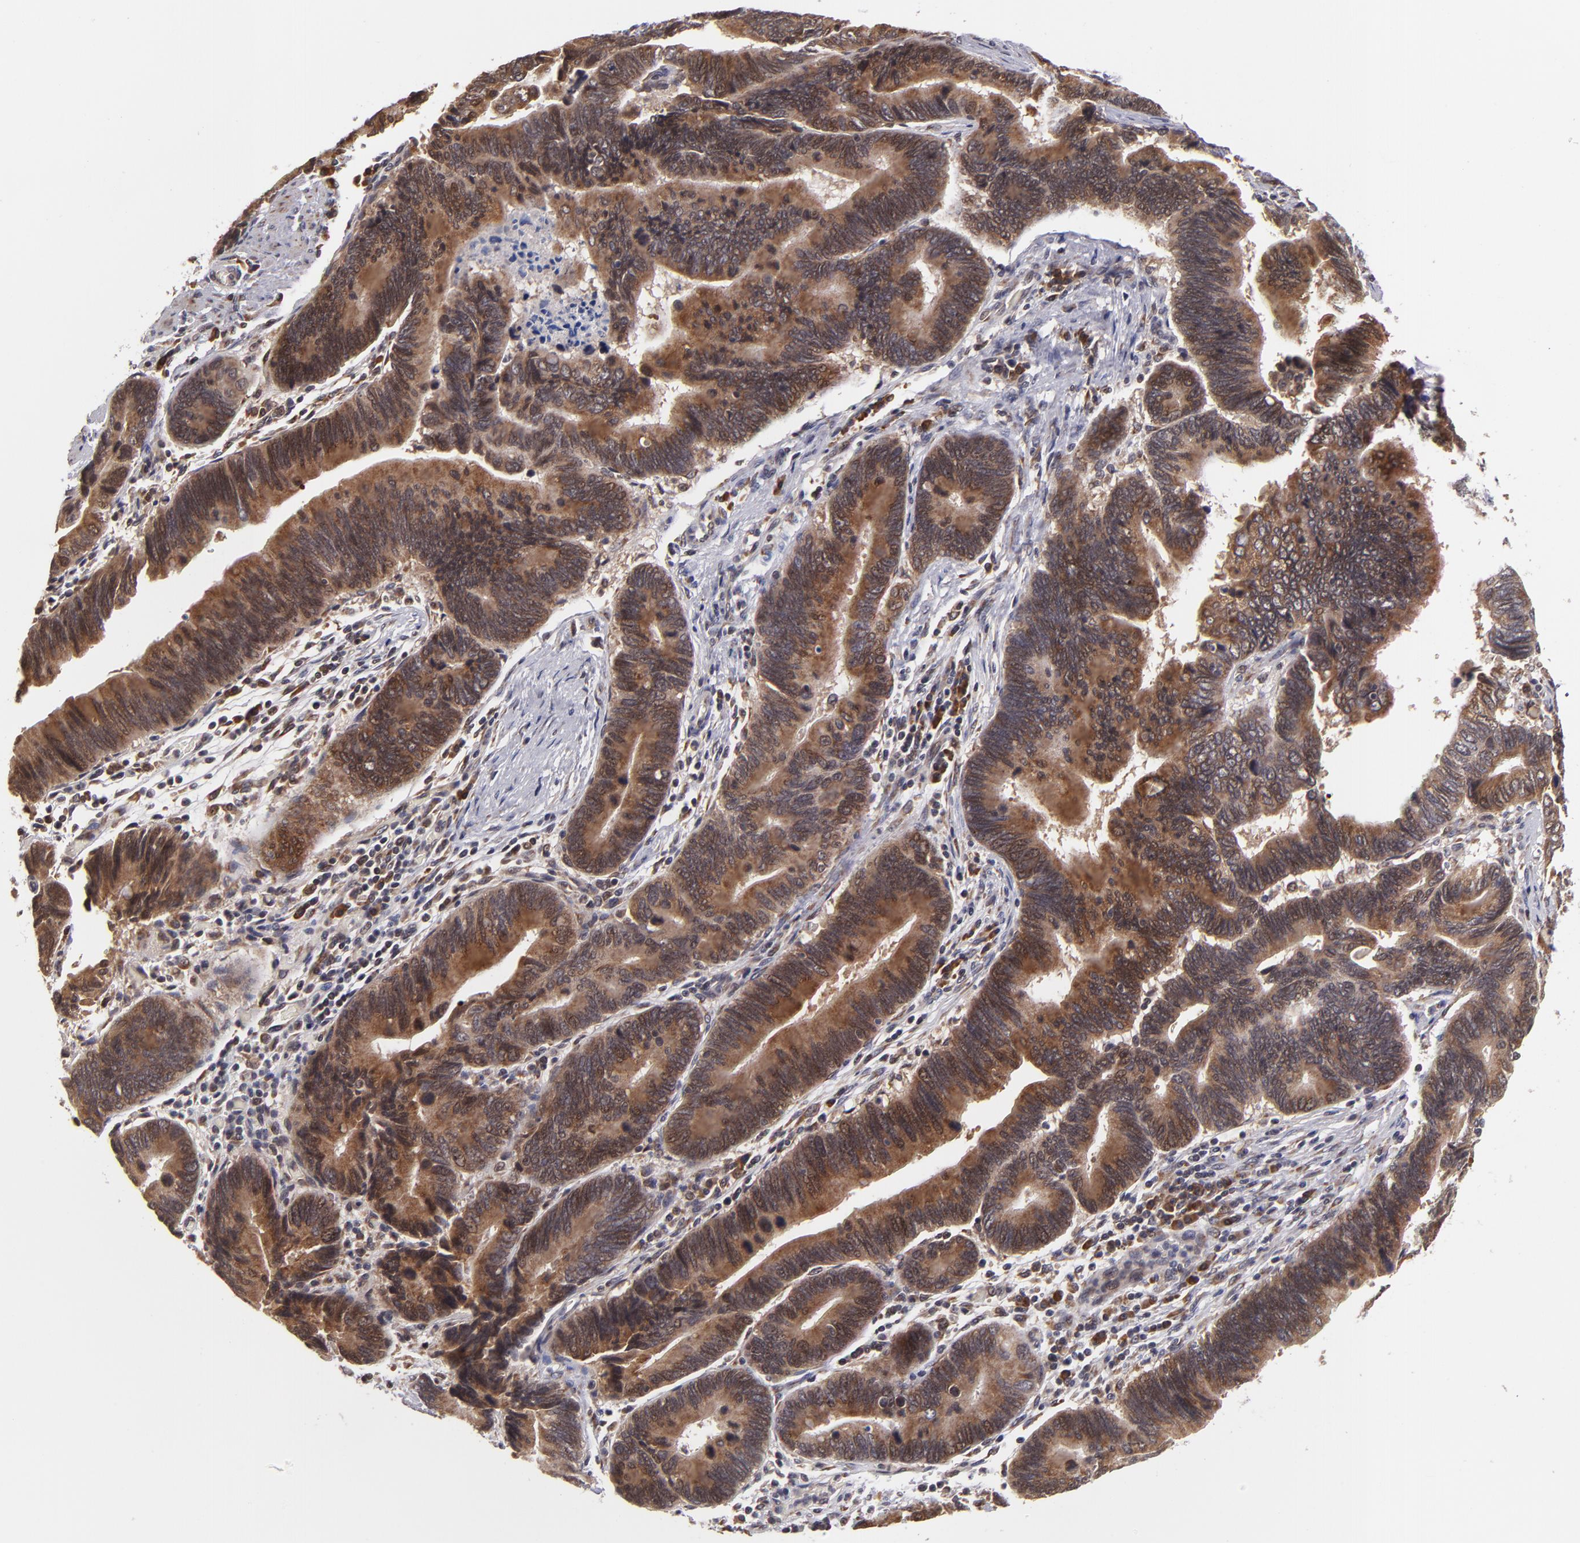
{"staining": {"intensity": "moderate", "quantity": ">75%", "location": "cytoplasmic/membranous"}, "tissue": "pancreatic cancer", "cell_type": "Tumor cells", "image_type": "cancer", "snomed": [{"axis": "morphology", "description": "Adenocarcinoma, NOS"}, {"axis": "topography", "description": "Pancreas"}], "caption": "Pancreatic cancer (adenocarcinoma) stained with a protein marker reveals moderate staining in tumor cells.", "gene": "CASP1", "patient": {"sex": "female", "age": 70}}